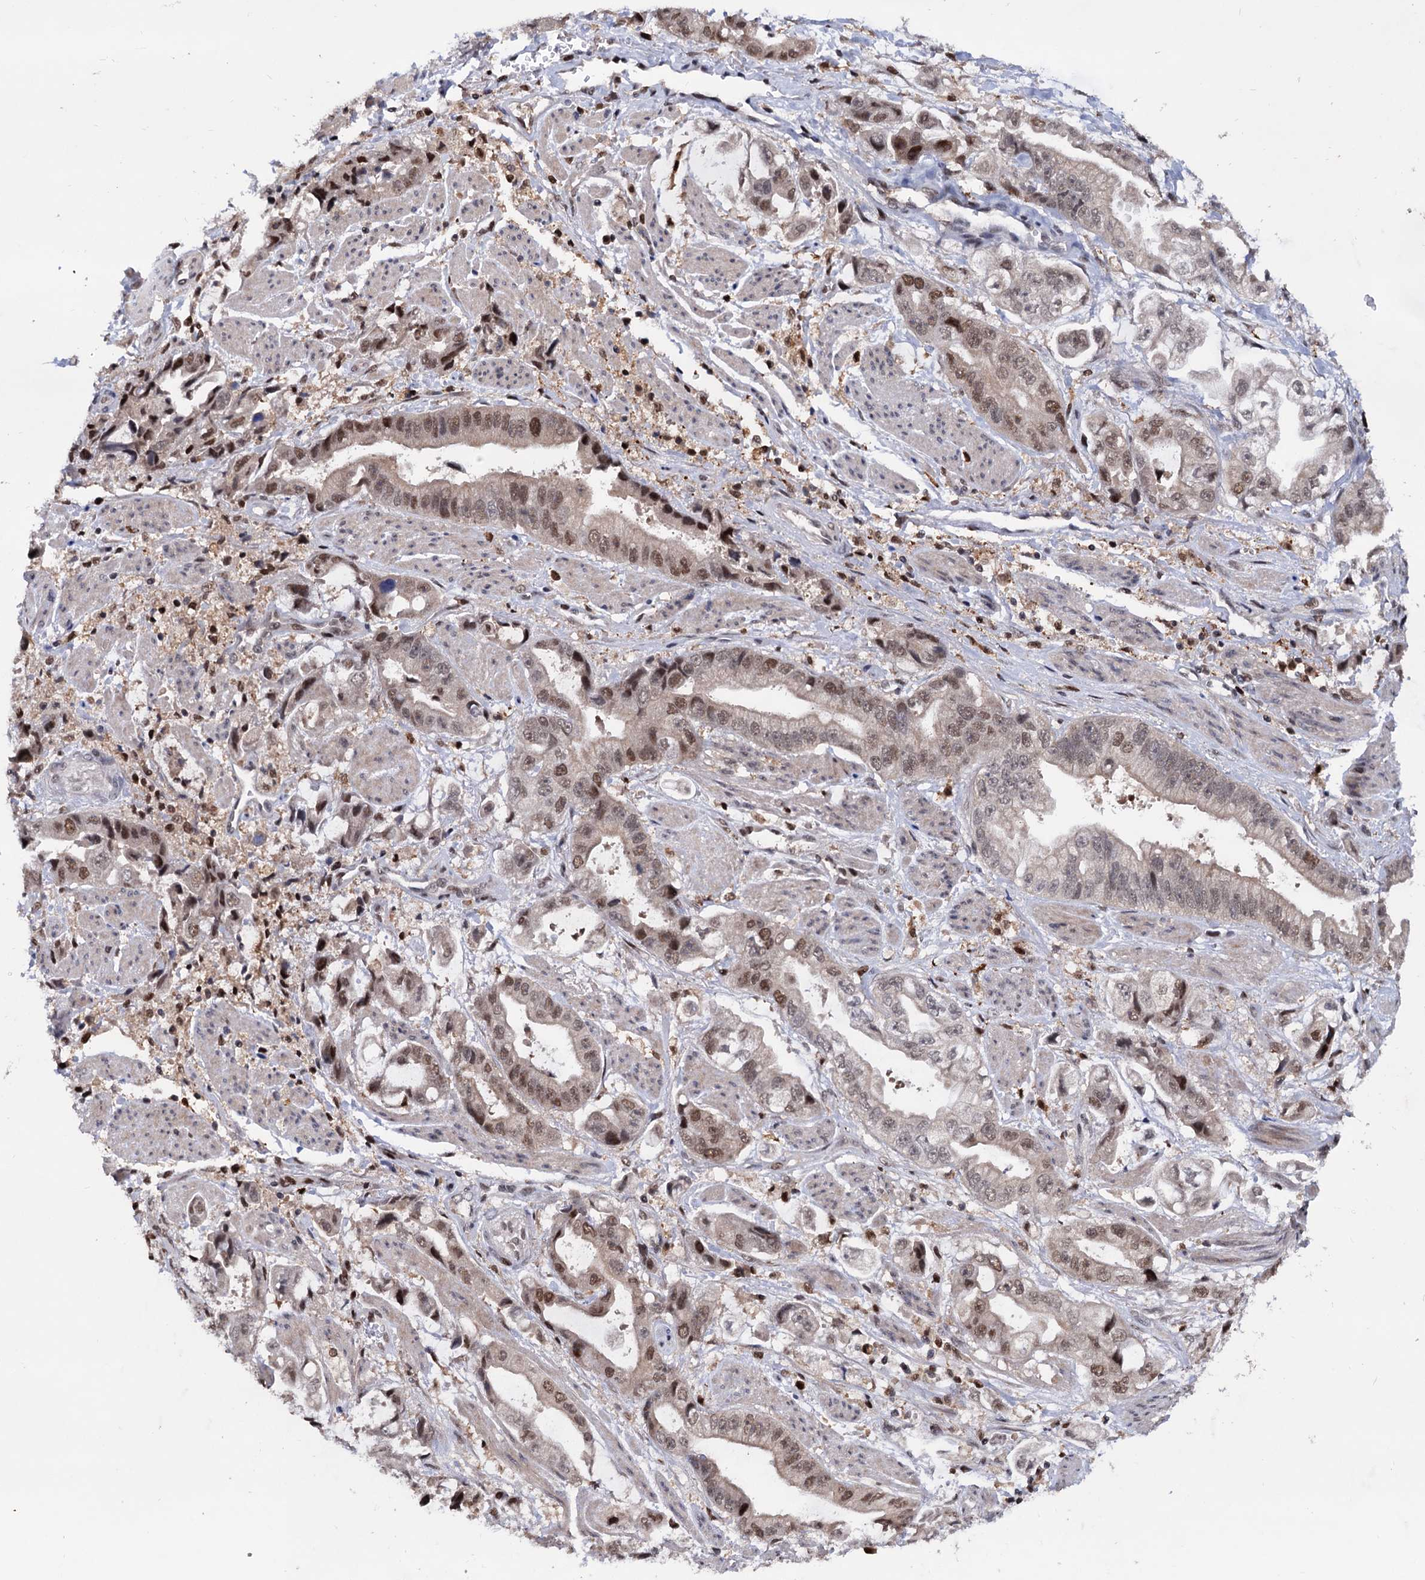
{"staining": {"intensity": "moderate", "quantity": ">75%", "location": "cytoplasmic/membranous,nuclear"}, "tissue": "stomach cancer", "cell_type": "Tumor cells", "image_type": "cancer", "snomed": [{"axis": "morphology", "description": "Adenocarcinoma, NOS"}, {"axis": "topography", "description": "Stomach"}], "caption": "About >75% of tumor cells in human stomach cancer (adenocarcinoma) demonstrate moderate cytoplasmic/membranous and nuclear protein expression as visualized by brown immunohistochemical staining.", "gene": "RNASEH2B", "patient": {"sex": "male", "age": 62}}